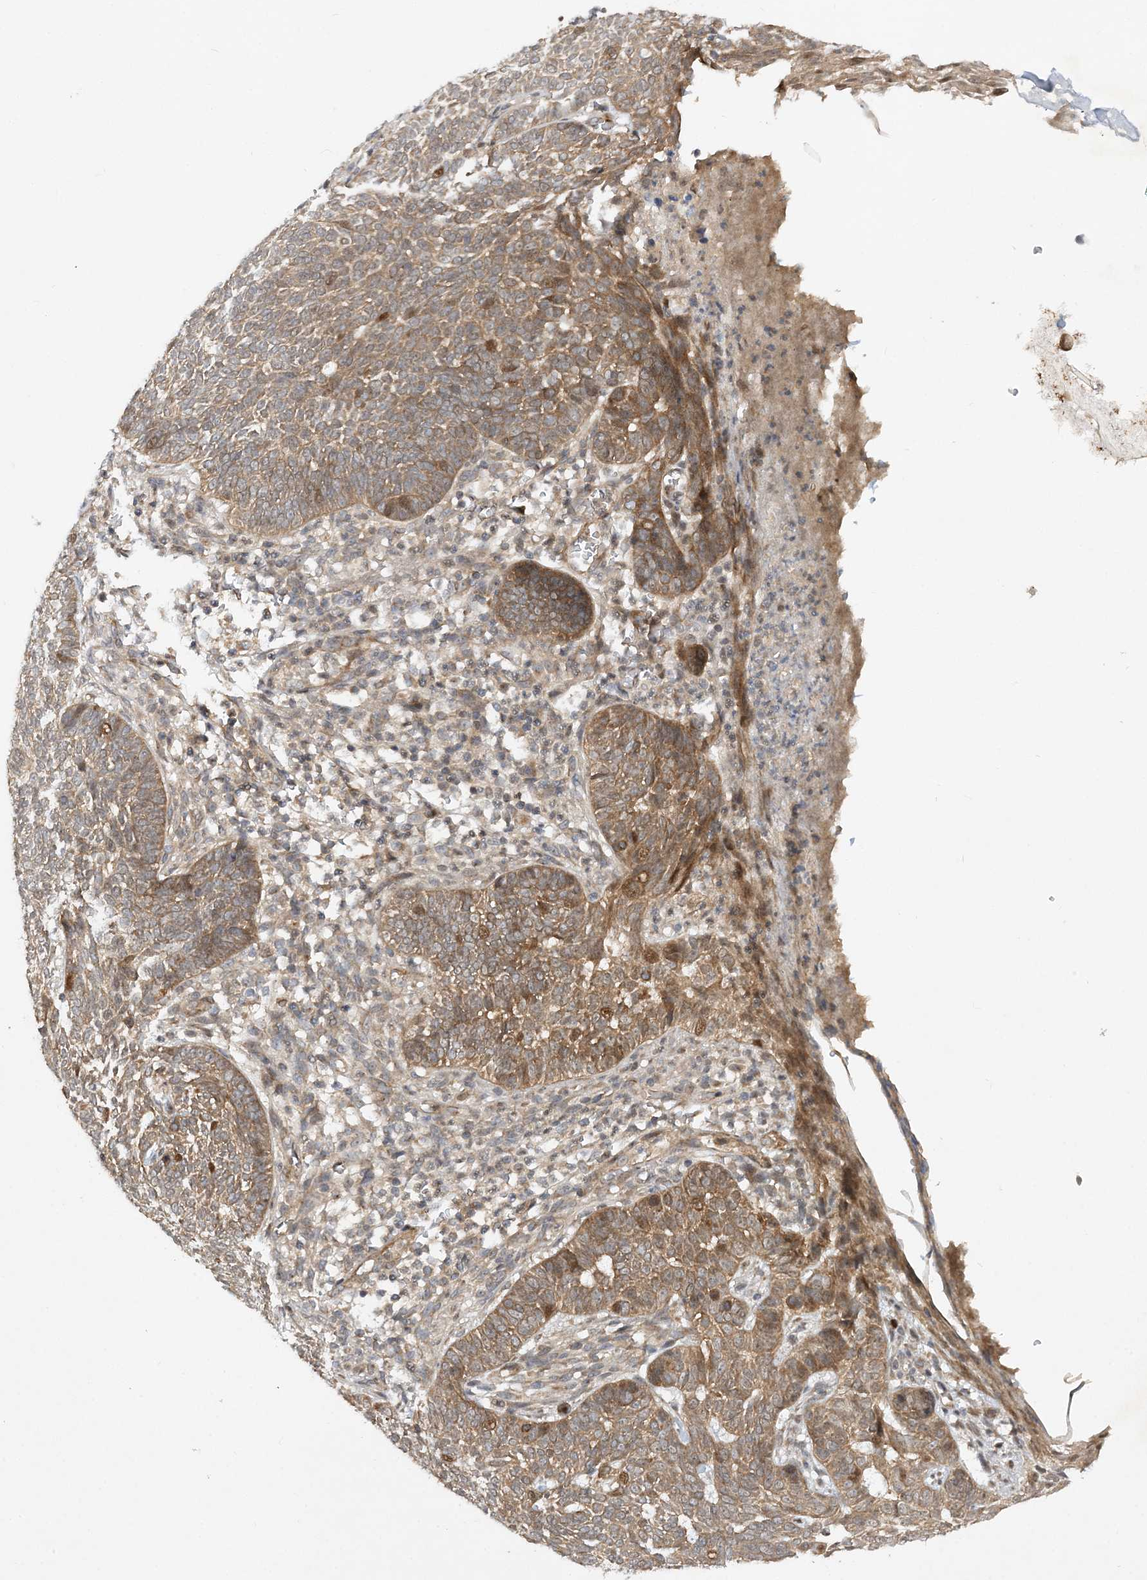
{"staining": {"intensity": "moderate", "quantity": ">75%", "location": "cytoplasmic/membranous,nuclear"}, "tissue": "skin cancer", "cell_type": "Tumor cells", "image_type": "cancer", "snomed": [{"axis": "morphology", "description": "Normal tissue, NOS"}, {"axis": "morphology", "description": "Basal cell carcinoma"}, {"axis": "topography", "description": "Skin"}], "caption": "A medium amount of moderate cytoplasmic/membranous and nuclear positivity is present in about >75% of tumor cells in skin cancer tissue.", "gene": "MXI1", "patient": {"sex": "male", "age": 64}}